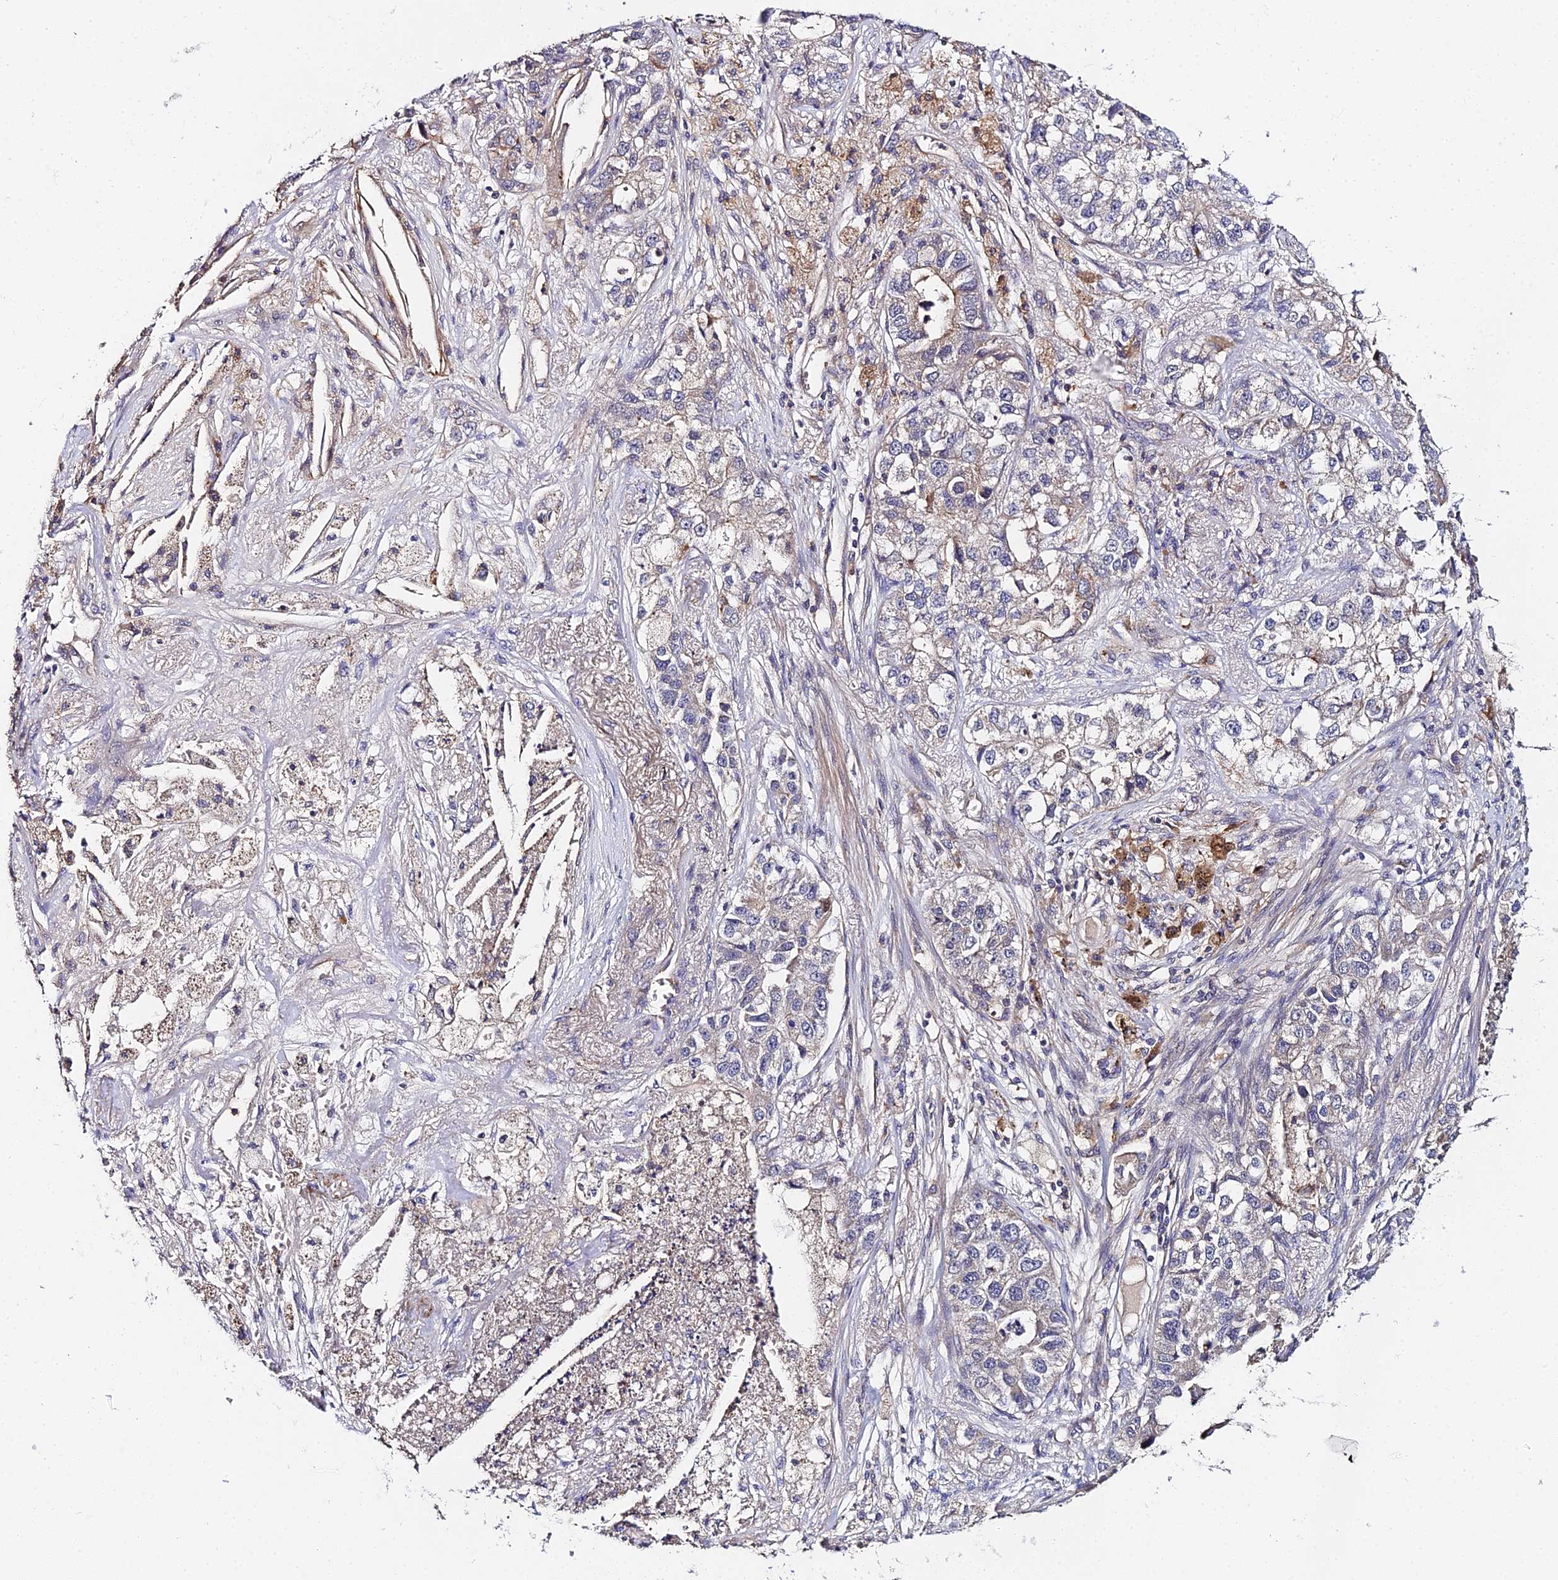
{"staining": {"intensity": "negative", "quantity": "none", "location": "none"}, "tissue": "lung cancer", "cell_type": "Tumor cells", "image_type": "cancer", "snomed": [{"axis": "morphology", "description": "Adenocarcinoma, NOS"}, {"axis": "topography", "description": "Lung"}], "caption": "Tumor cells show no significant expression in lung cancer (adenocarcinoma).", "gene": "ZBED8", "patient": {"sex": "male", "age": 49}}